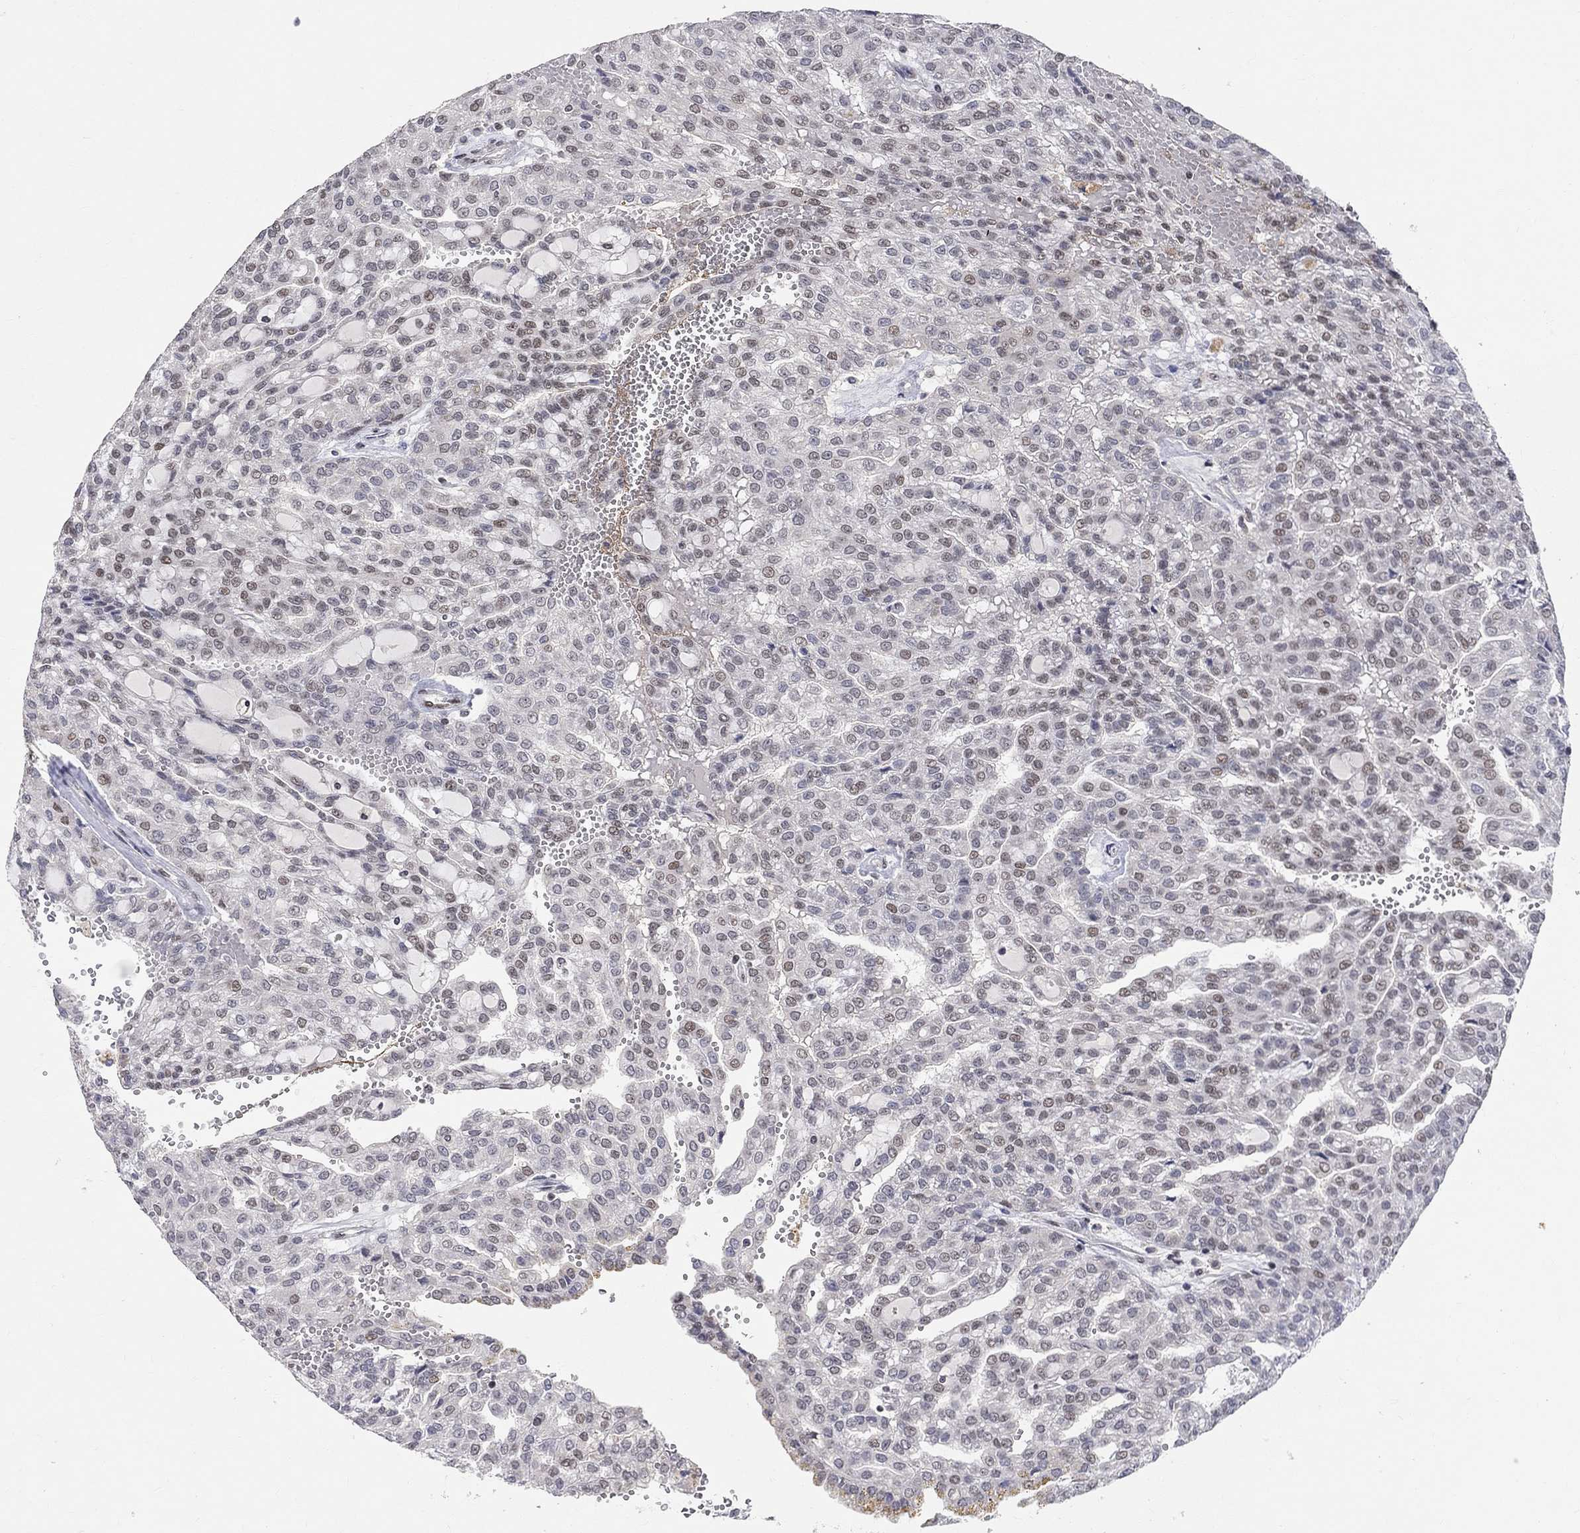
{"staining": {"intensity": "moderate", "quantity": "<25%", "location": "nuclear"}, "tissue": "renal cancer", "cell_type": "Tumor cells", "image_type": "cancer", "snomed": [{"axis": "morphology", "description": "Adenocarcinoma, NOS"}, {"axis": "topography", "description": "Kidney"}], "caption": "High-power microscopy captured an immunohistochemistry photomicrograph of renal cancer (adenocarcinoma), revealing moderate nuclear staining in about <25% of tumor cells.", "gene": "KLF12", "patient": {"sex": "male", "age": 63}}